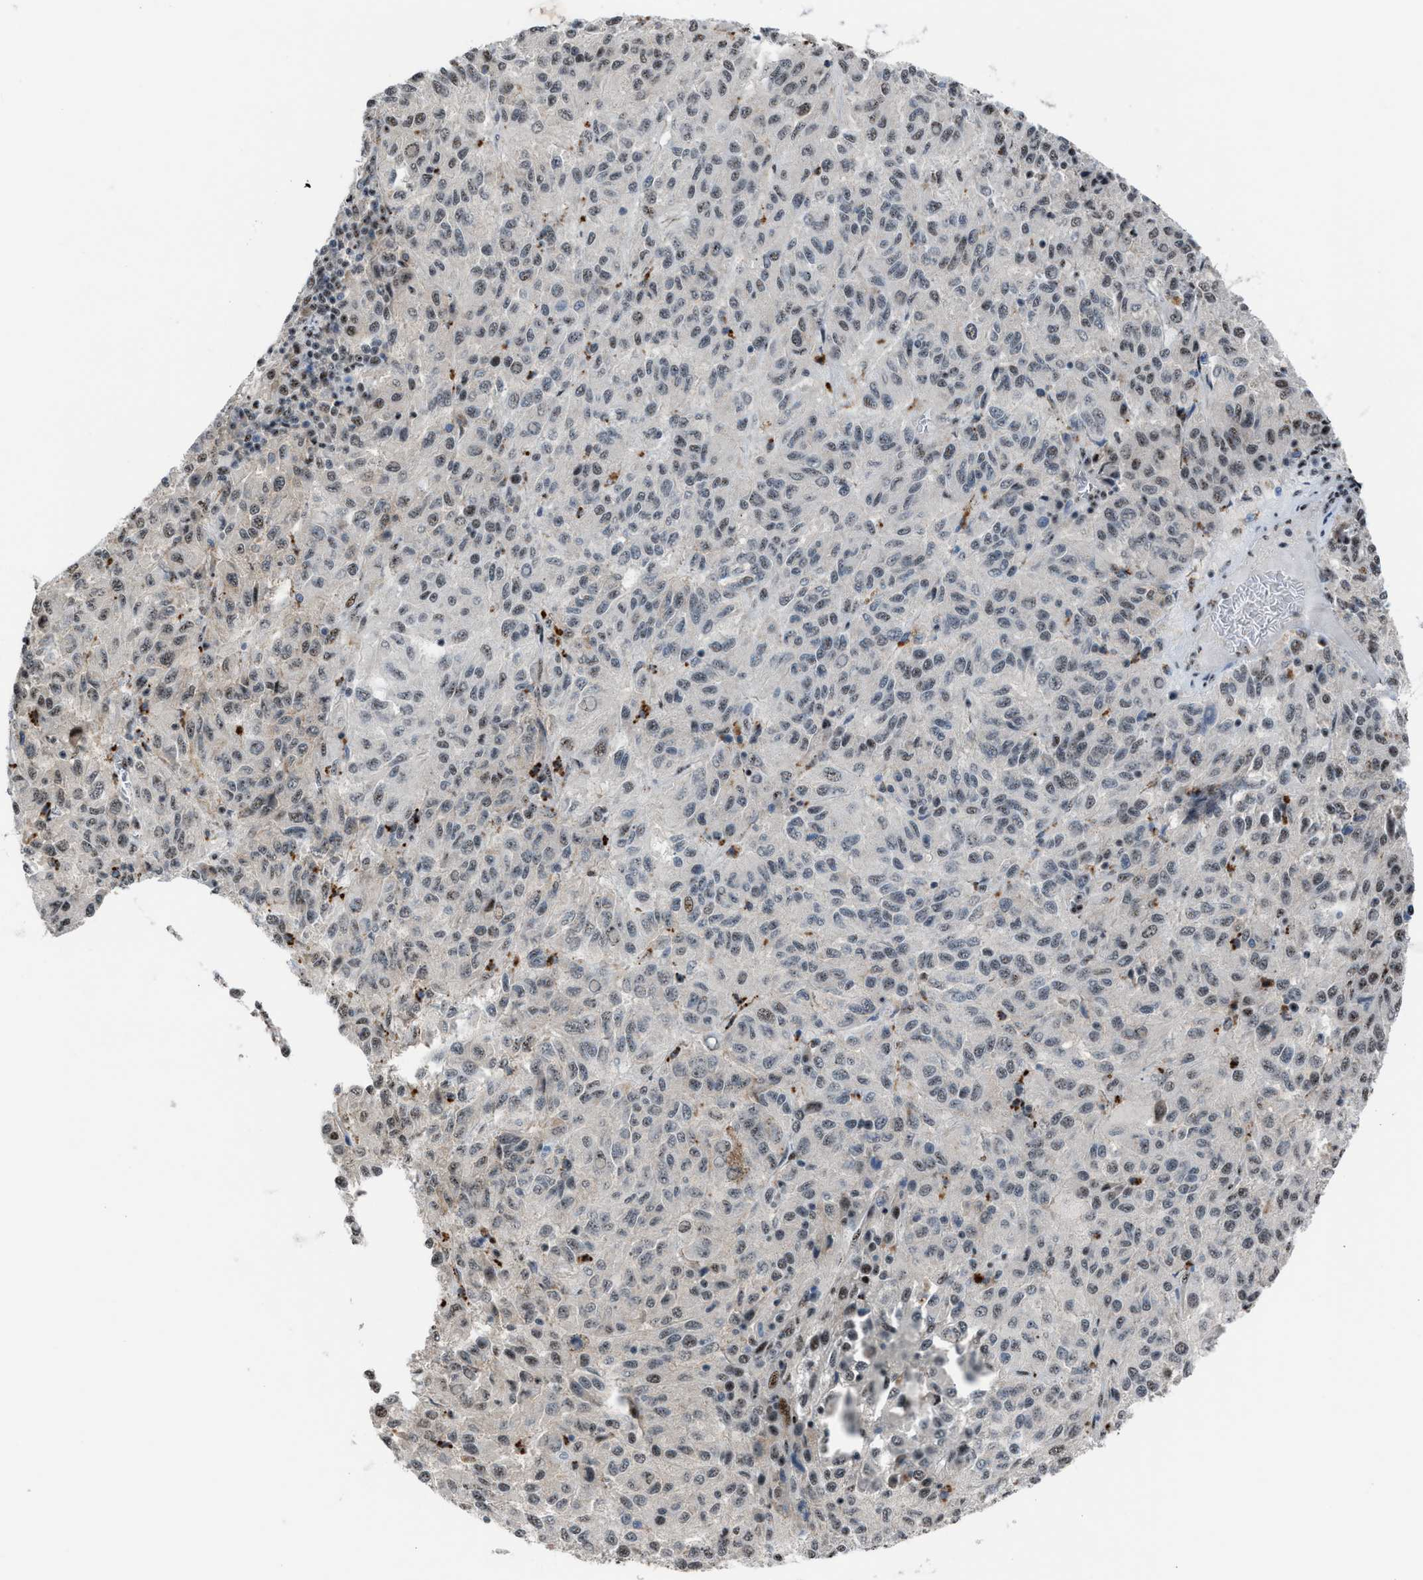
{"staining": {"intensity": "weak", "quantity": "<25%", "location": "nuclear"}, "tissue": "melanoma", "cell_type": "Tumor cells", "image_type": "cancer", "snomed": [{"axis": "morphology", "description": "Malignant melanoma, Metastatic site"}, {"axis": "topography", "description": "Lung"}], "caption": "Immunohistochemical staining of human melanoma reveals no significant expression in tumor cells.", "gene": "CENPP", "patient": {"sex": "male", "age": 64}}